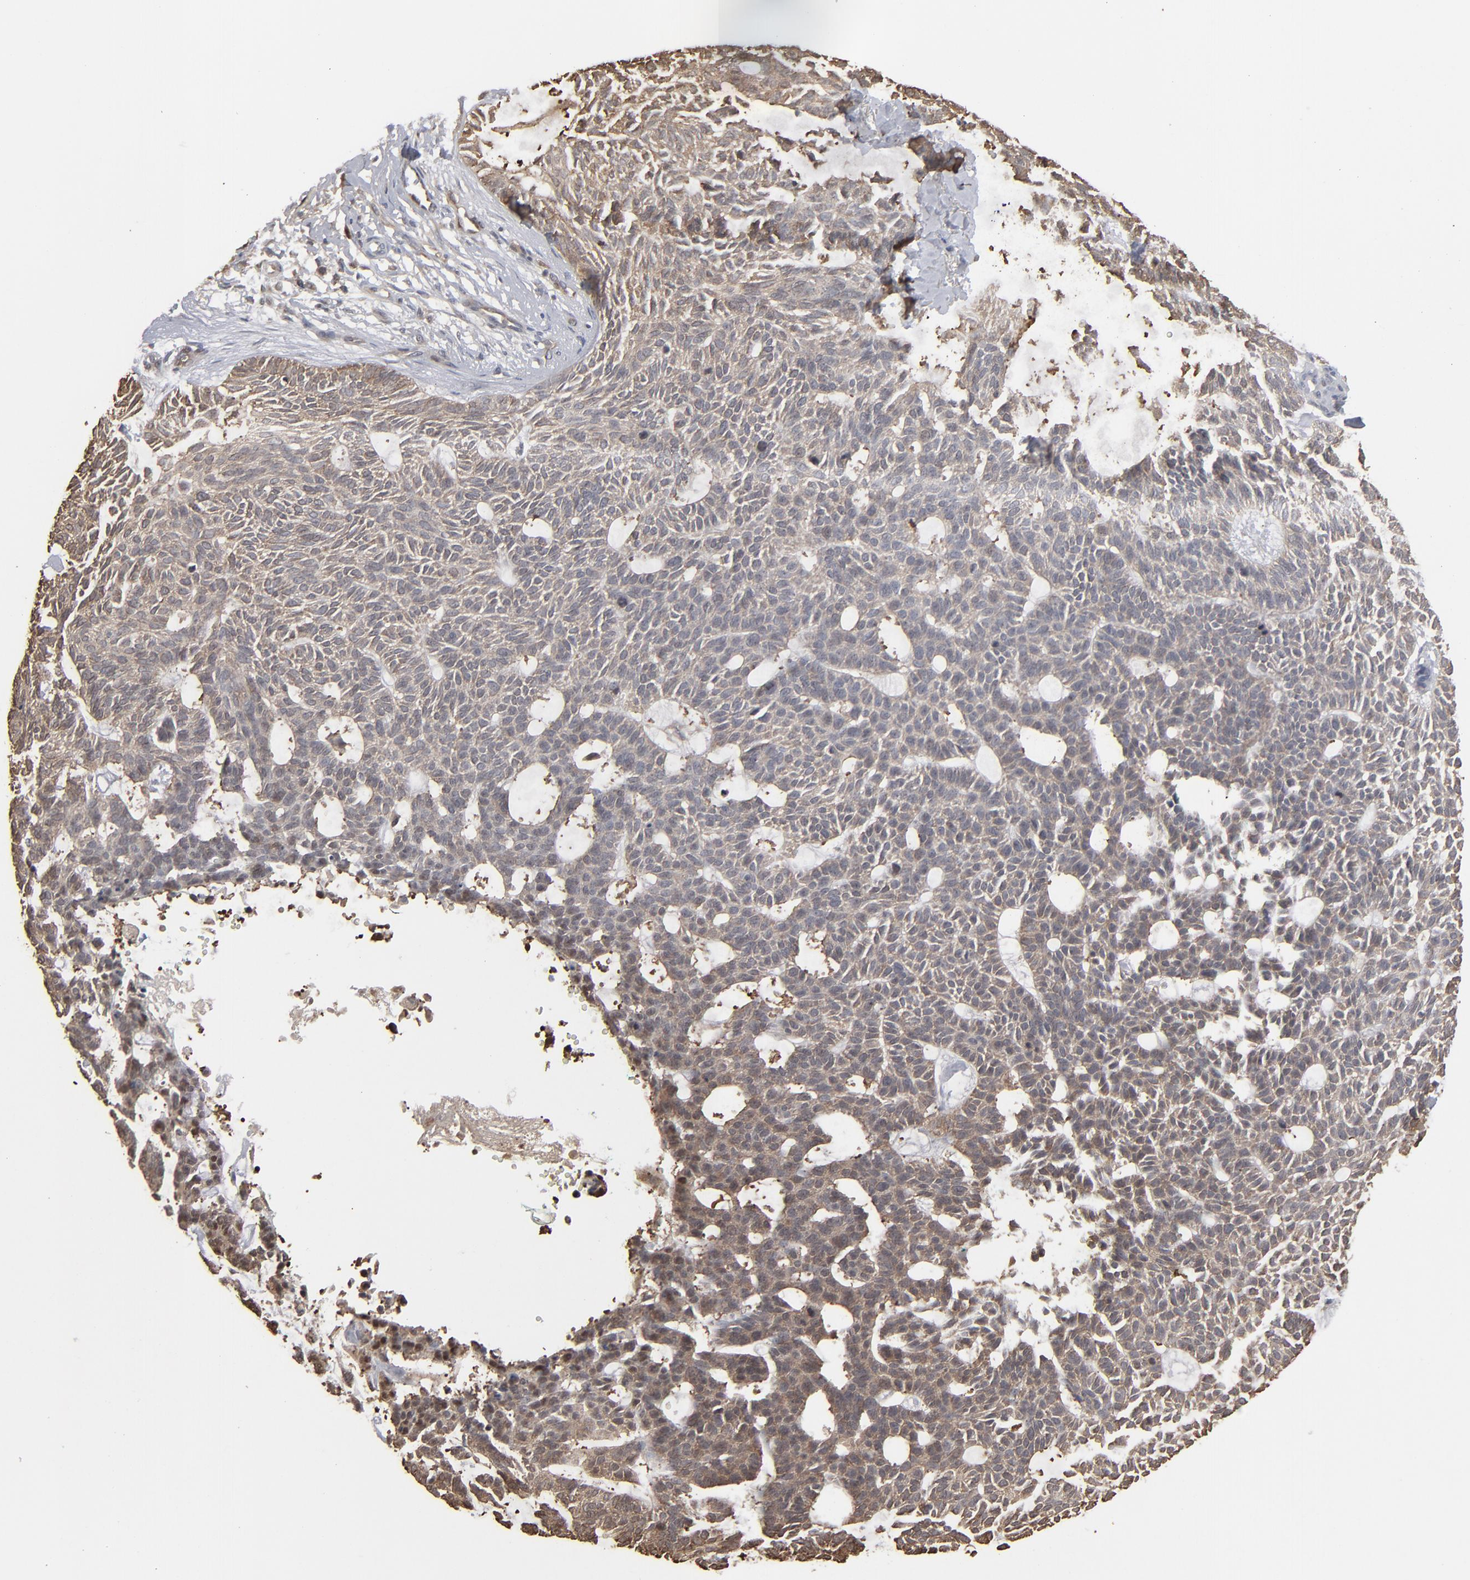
{"staining": {"intensity": "weak", "quantity": ">75%", "location": "cytoplasmic/membranous"}, "tissue": "skin cancer", "cell_type": "Tumor cells", "image_type": "cancer", "snomed": [{"axis": "morphology", "description": "Basal cell carcinoma"}, {"axis": "topography", "description": "Skin"}], "caption": "Weak cytoplasmic/membranous positivity is seen in approximately >75% of tumor cells in skin cancer (basal cell carcinoma). (brown staining indicates protein expression, while blue staining denotes nuclei).", "gene": "NME1-NME2", "patient": {"sex": "male", "age": 75}}